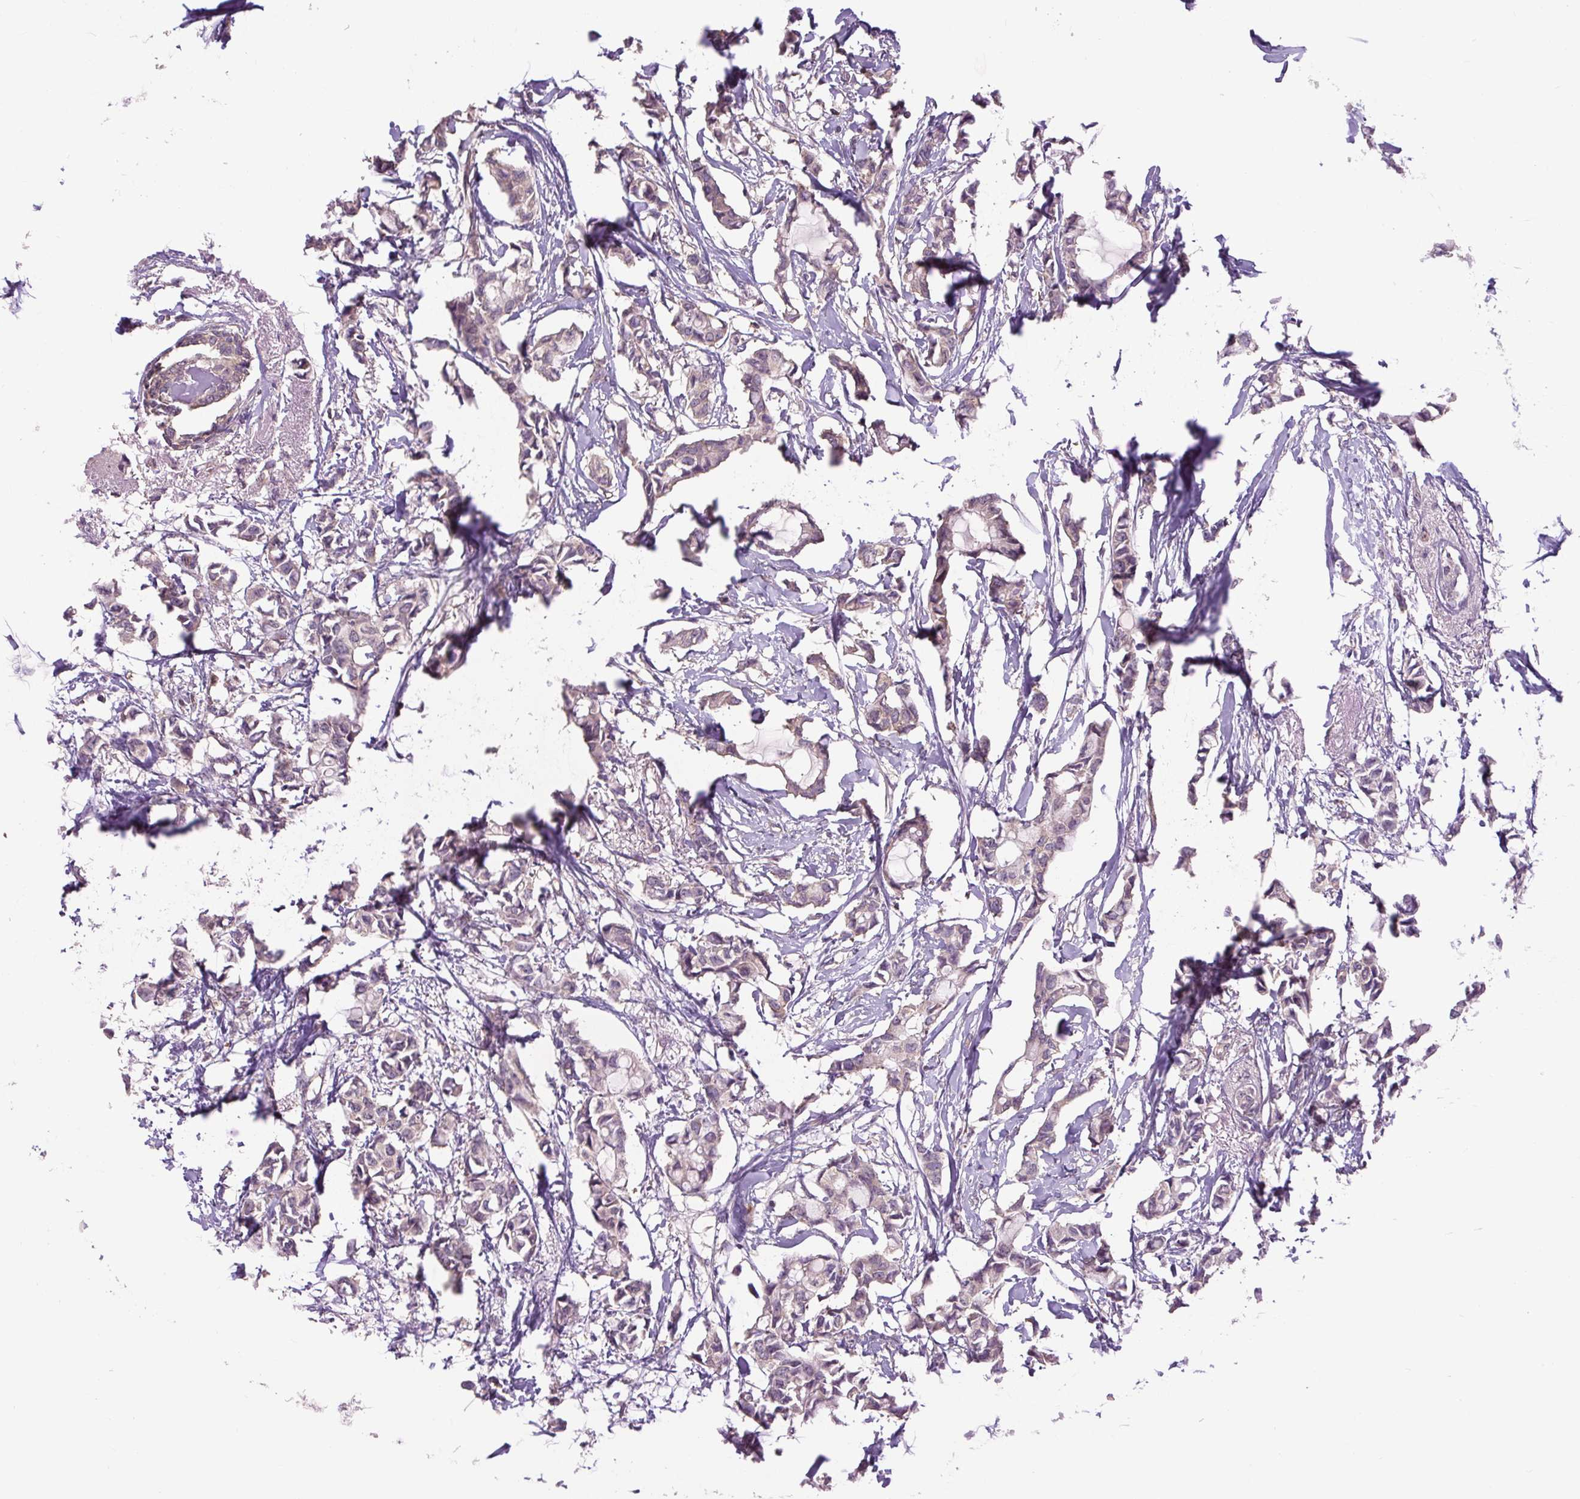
{"staining": {"intensity": "weak", "quantity": "25%-75%", "location": "cytoplasmic/membranous"}, "tissue": "breast cancer", "cell_type": "Tumor cells", "image_type": "cancer", "snomed": [{"axis": "morphology", "description": "Duct carcinoma"}, {"axis": "topography", "description": "Breast"}], "caption": "IHC of human infiltrating ductal carcinoma (breast) demonstrates low levels of weak cytoplasmic/membranous expression in approximately 25%-75% of tumor cells.", "gene": "PLCG1", "patient": {"sex": "female", "age": 73}}